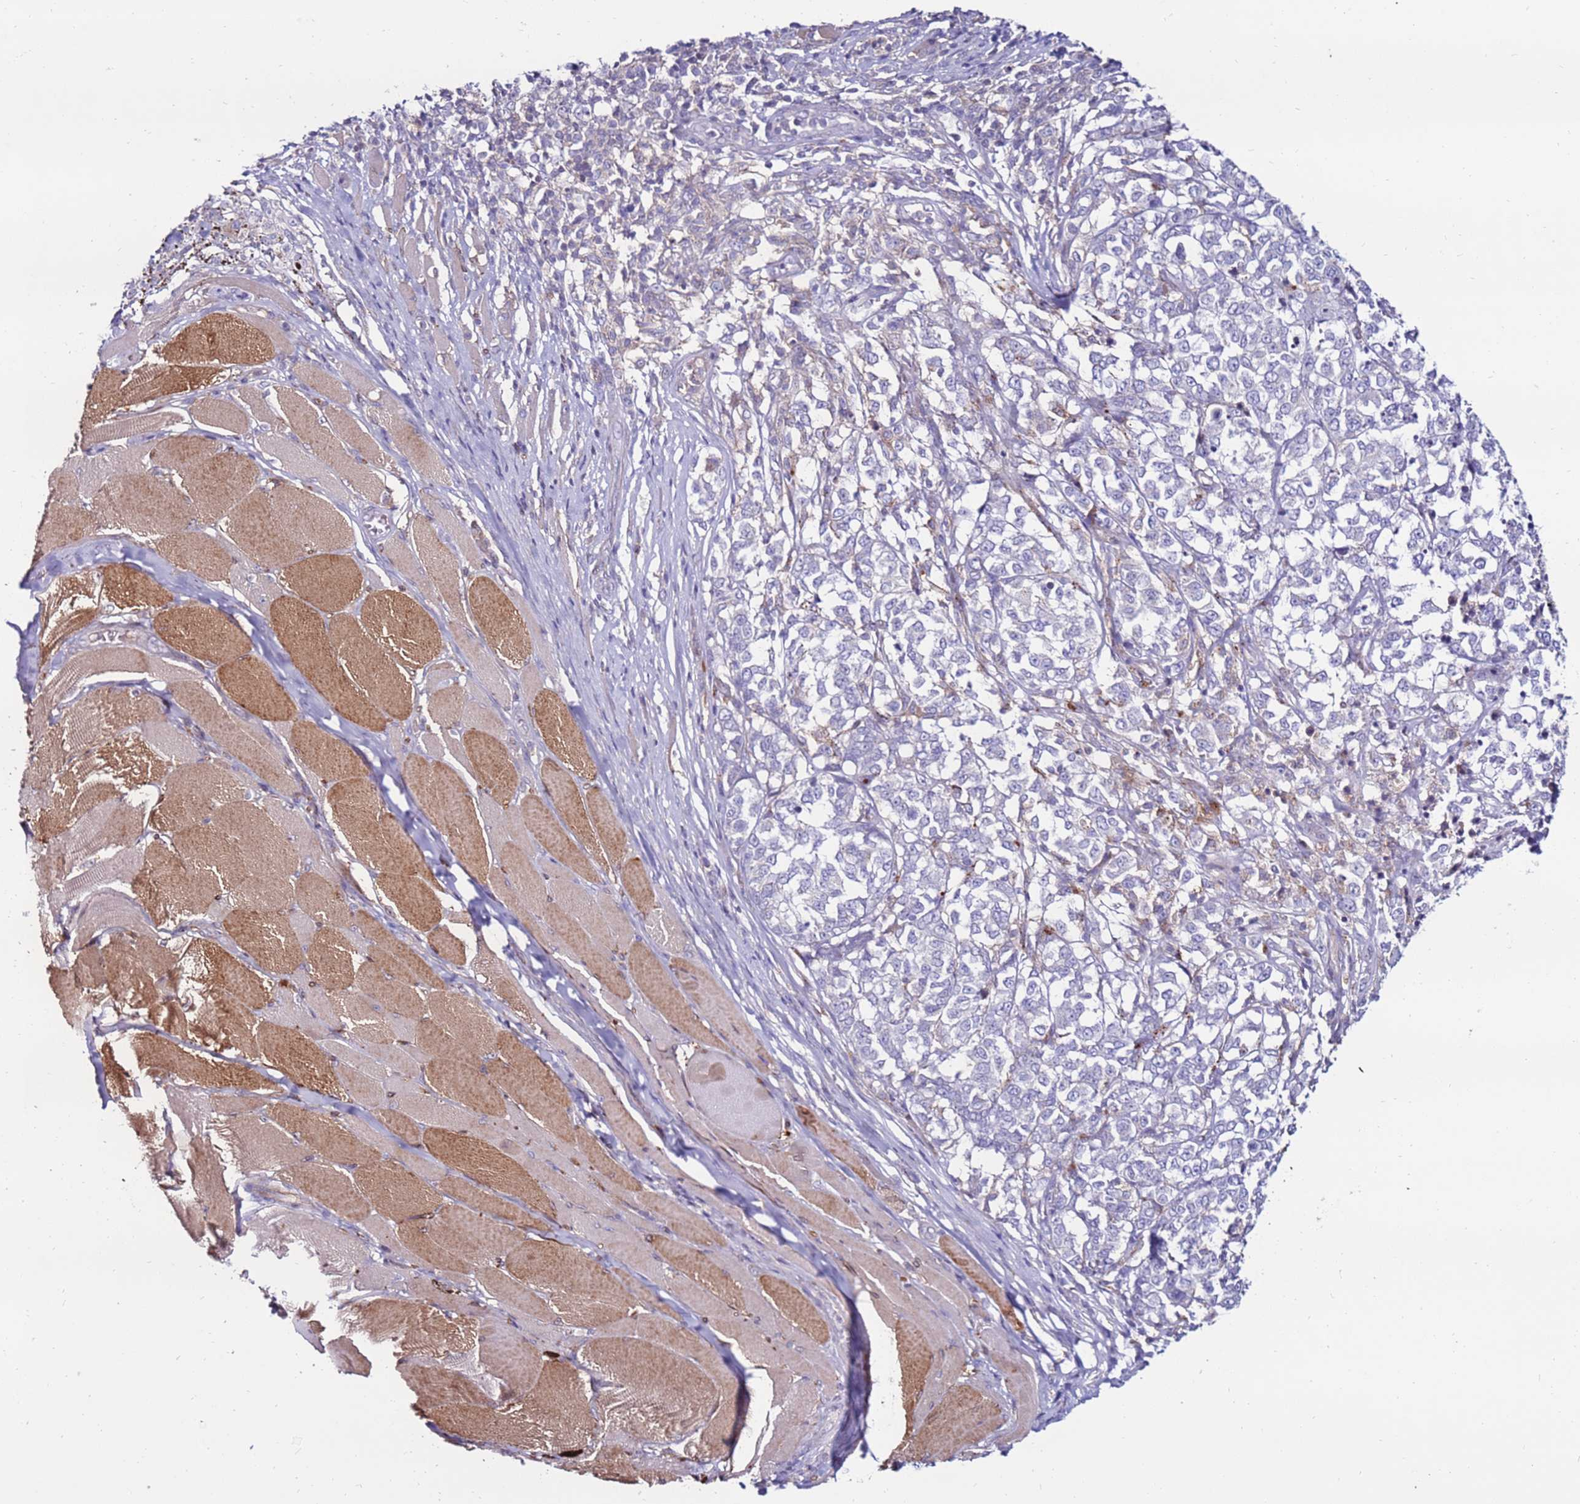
{"staining": {"intensity": "negative", "quantity": "none", "location": "none"}, "tissue": "melanoma", "cell_type": "Tumor cells", "image_type": "cancer", "snomed": [{"axis": "morphology", "description": "Malignant melanoma, NOS"}, {"axis": "topography", "description": "Skin"}], "caption": "This is an IHC micrograph of malignant melanoma. There is no positivity in tumor cells.", "gene": "CLEC4M", "patient": {"sex": "female", "age": 72}}